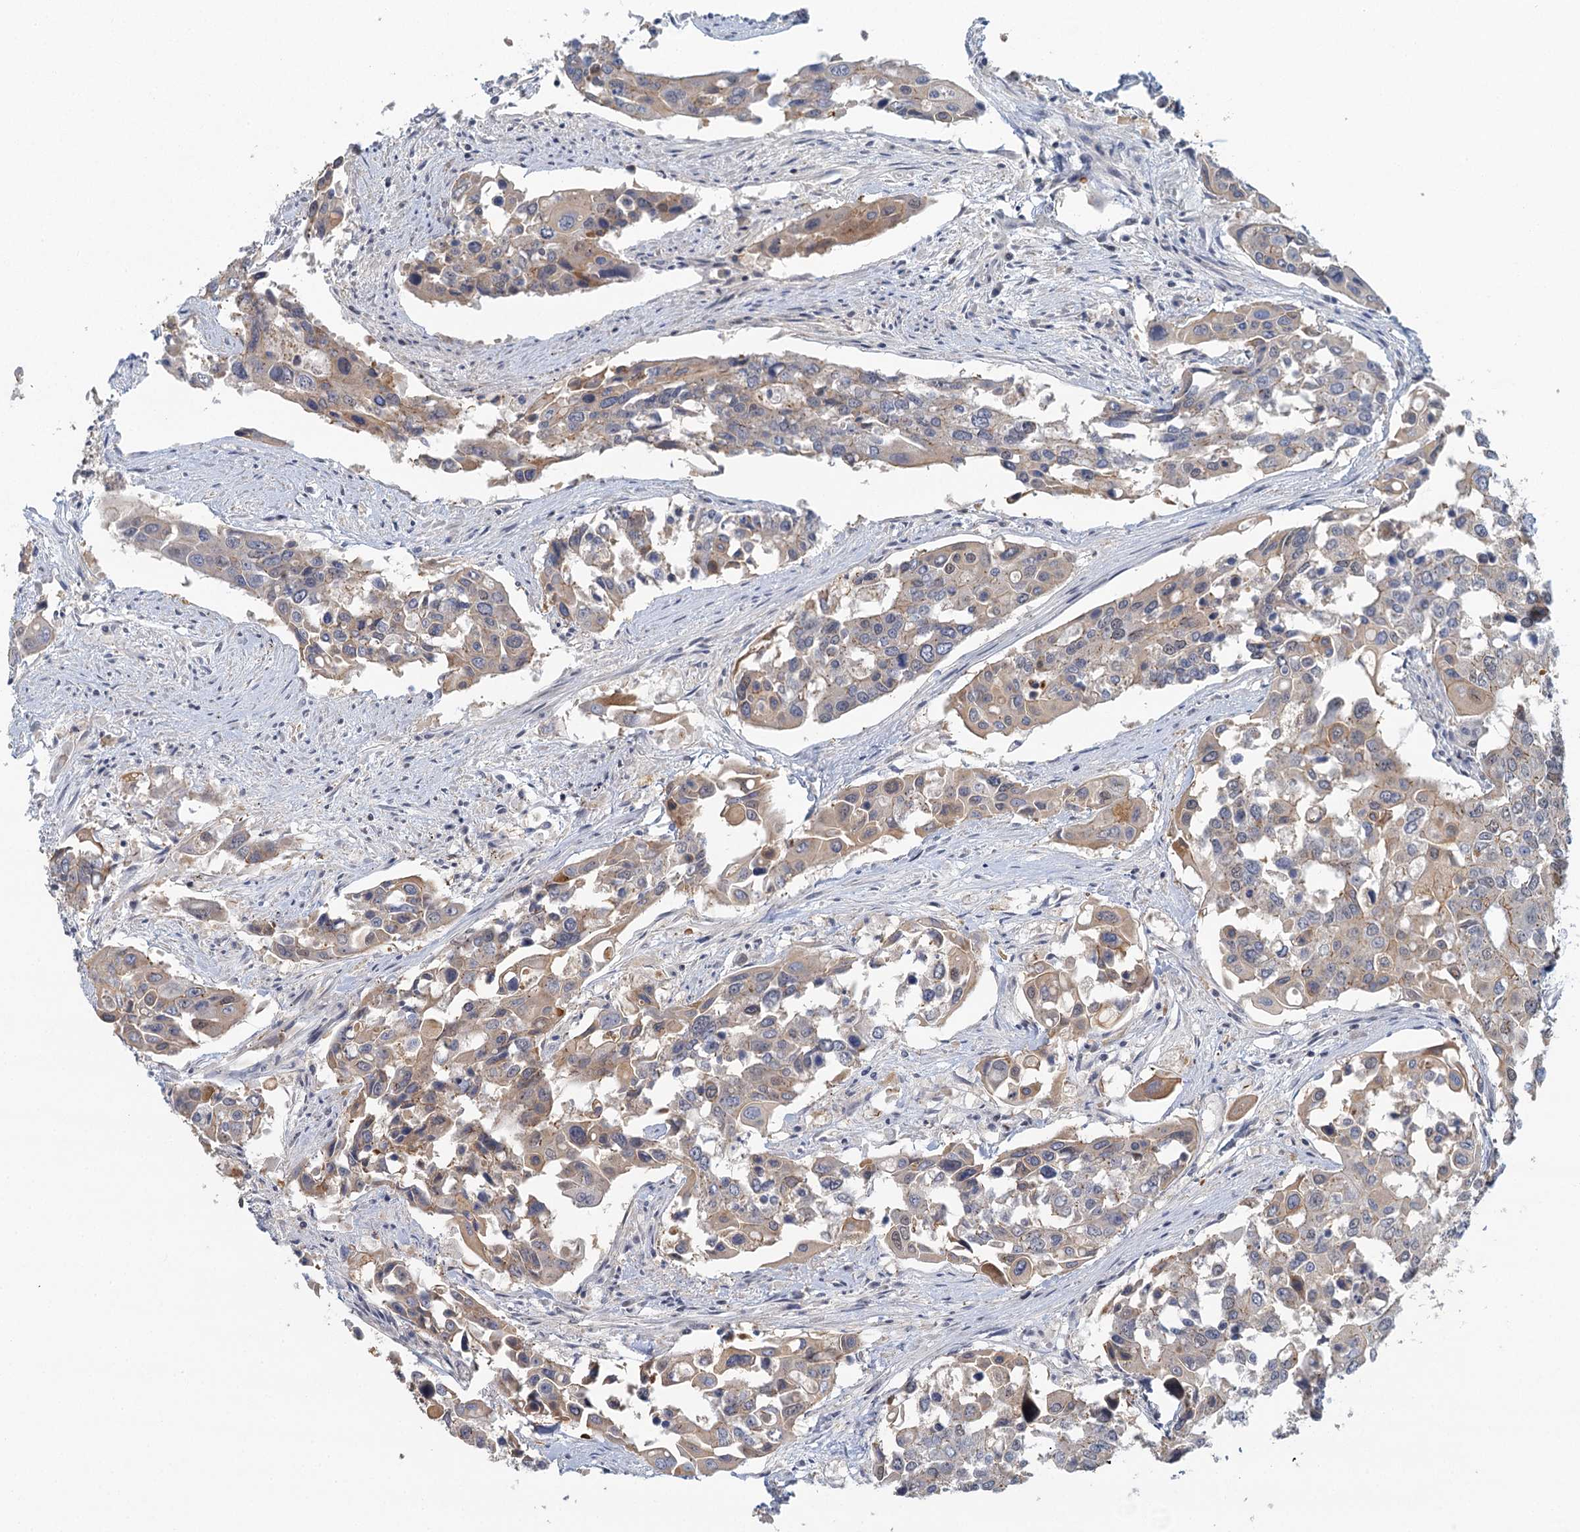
{"staining": {"intensity": "weak", "quantity": "25%-75%", "location": "cytoplasmic/membranous"}, "tissue": "colorectal cancer", "cell_type": "Tumor cells", "image_type": "cancer", "snomed": [{"axis": "morphology", "description": "Adenocarcinoma, NOS"}, {"axis": "topography", "description": "Colon"}], "caption": "This histopathology image shows immunohistochemistry (IHC) staining of colorectal cancer (adenocarcinoma), with low weak cytoplasmic/membranous positivity in approximately 25%-75% of tumor cells.", "gene": "GPATCH11", "patient": {"sex": "male", "age": 77}}